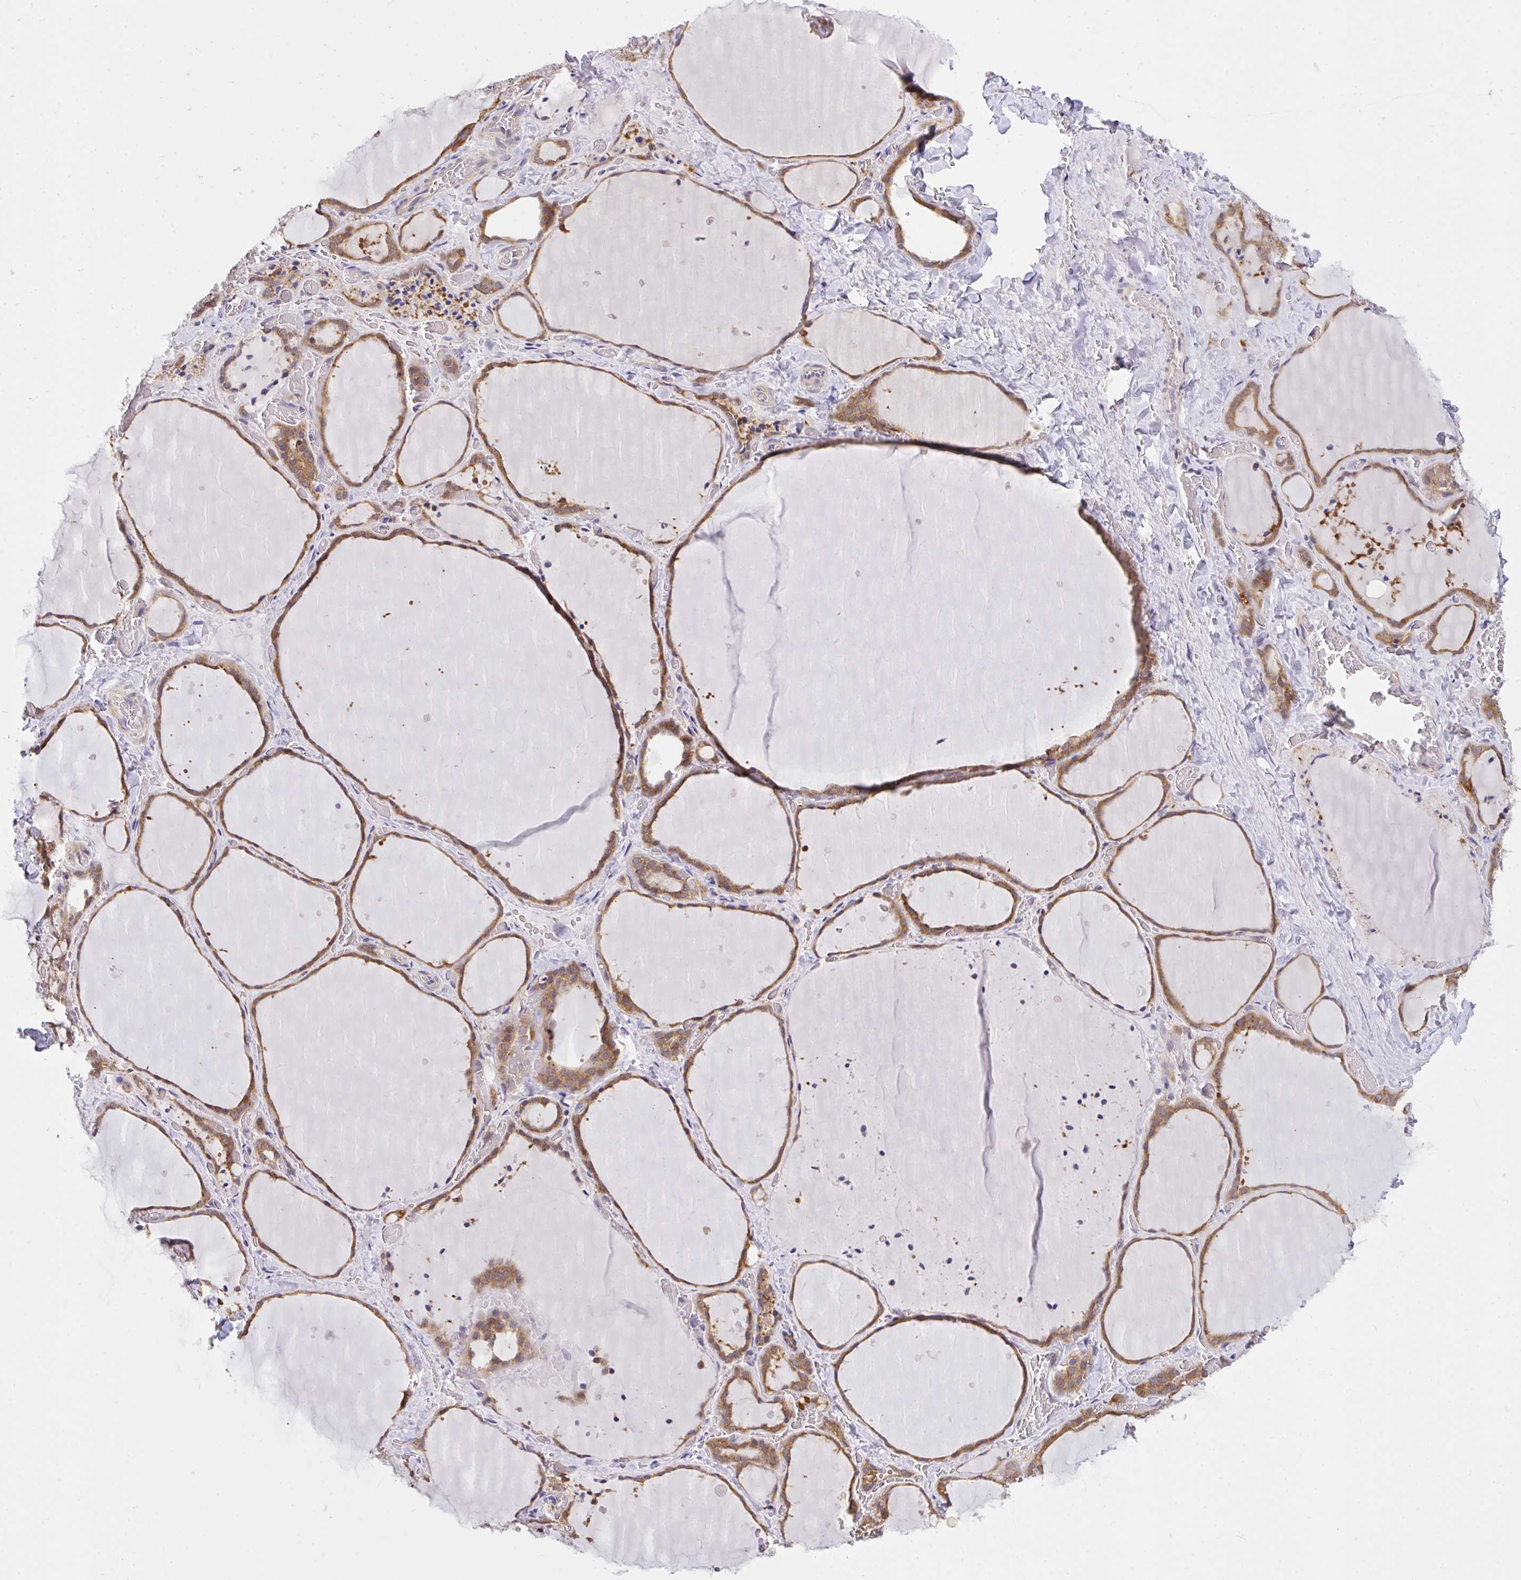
{"staining": {"intensity": "moderate", "quantity": ">75%", "location": "cytoplasmic/membranous"}, "tissue": "thyroid gland", "cell_type": "Glandular cells", "image_type": "normal", "snomed": [{"axis": "morphology", "description": "Normal tissue, NOS"}, {"axis": "topography", "description": "Thyroid gland"}], "caption": "A histopathology image showing moderate cytoplasmic/membranous expression in approximately >75% of glandular cells in benign thyroid gland, as visualized by brown immunohistochemical staining.", "gene": "C19orf54", "patient": {"sex": "female", "age": 36}}